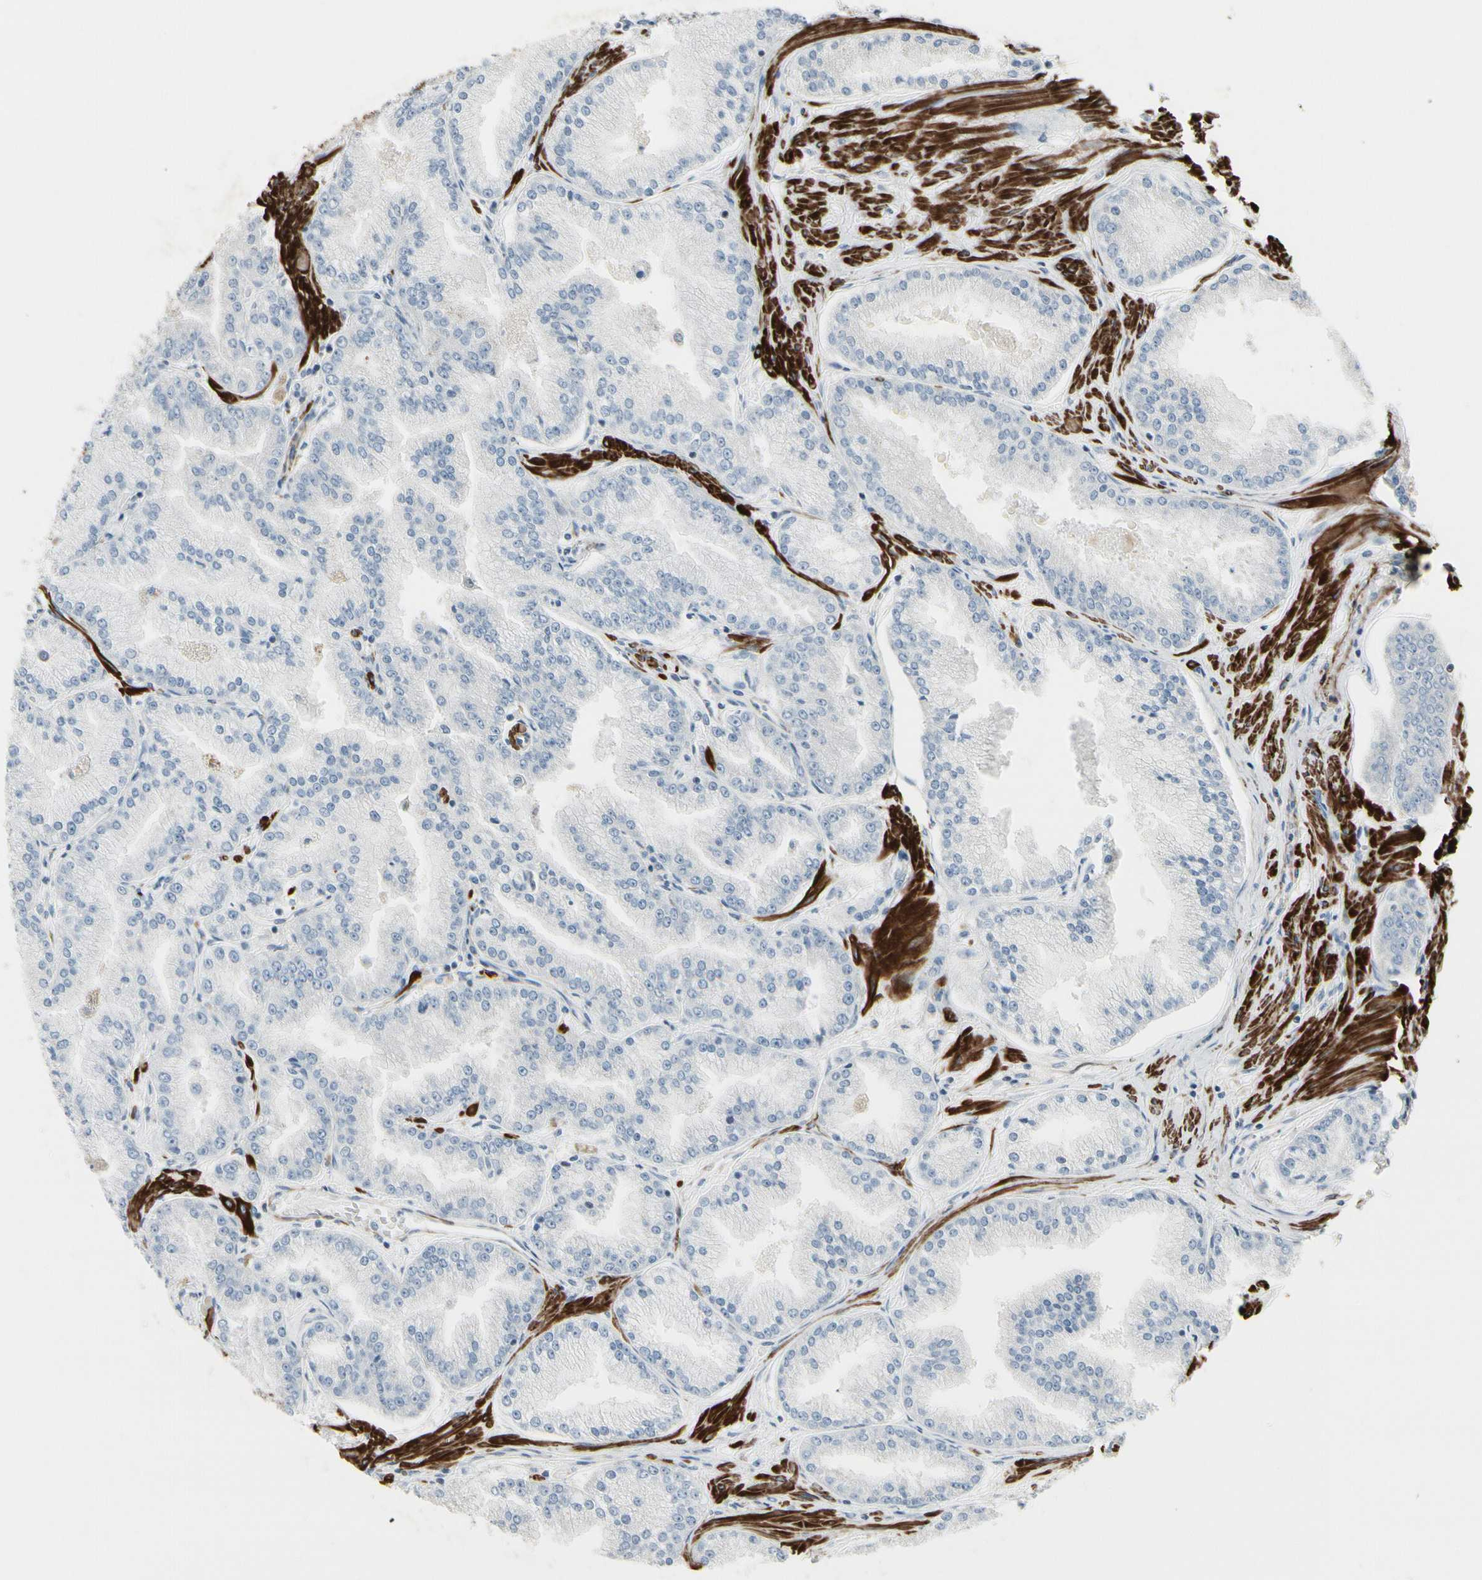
{"staining": {"intensity": "negative", "quantity": "none", "location": "none"}, "tissue": "prostate cancer", "cell_type": "Tumor cells", "image_type": "cancer", "snomed": [{"axis": "morphology", "description": "Adenocarcinoma, High grade"}, {"axis": "topography", "description": "Prostate"}], "caption": "IHC of human prostate adenocarcinoma (high-grade) displays no expression in tumor cells. (Immunohistochemistry (ihc), brightfield microscopy, high magnification).", "gene": "TPM1", "patient": {"sex": "male", "age": 61}}